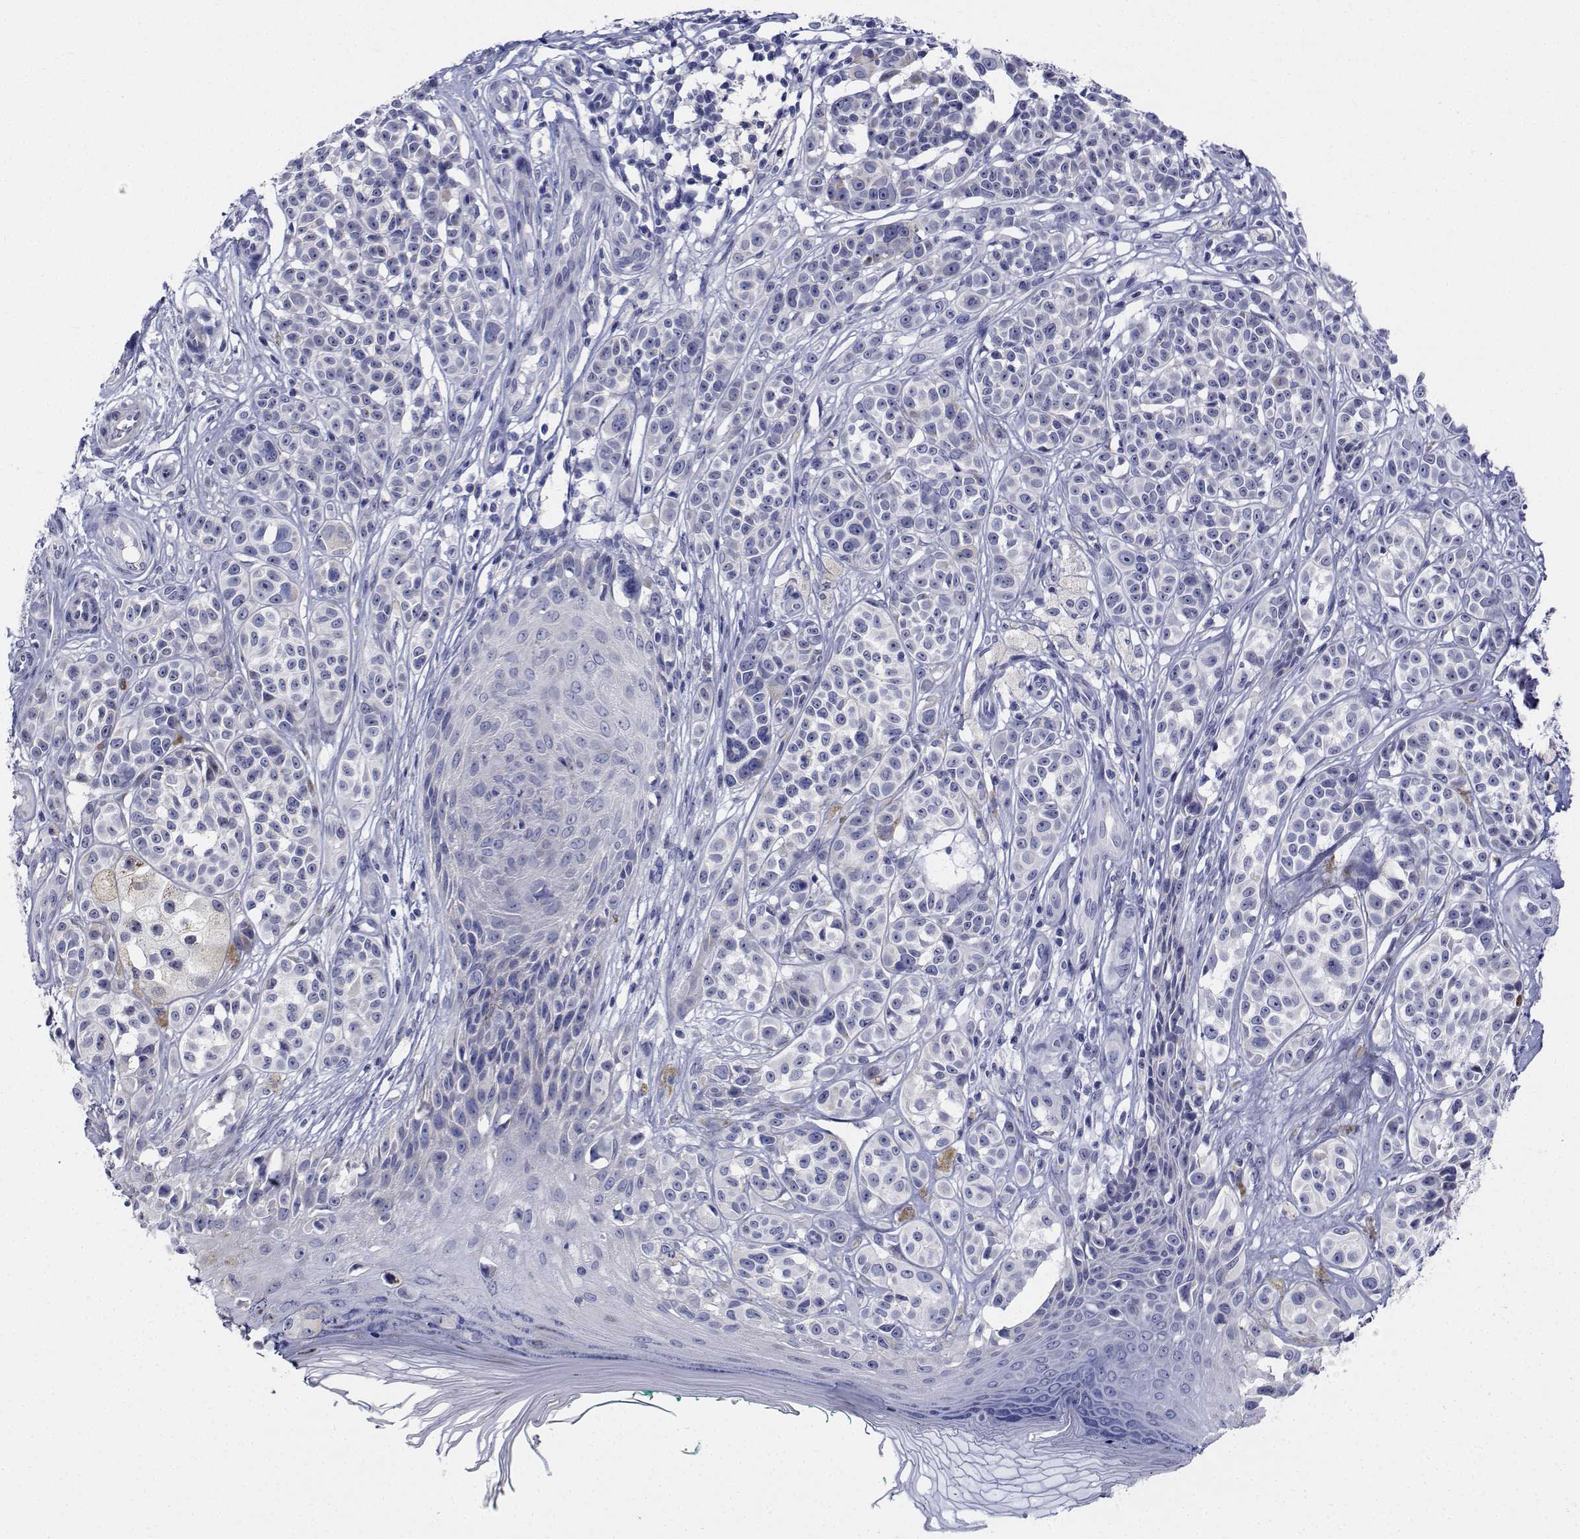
{"staining": {"intensity": "negative", "quantity": "none", "location": "none"}, "tissue": "melanoma", "cell_type": "Tumor cells", "image_type": "cancer", "snomed": [{"axis": "morphology", "description": "Malignant melanoma, NOS"}, {"axis": "topography", "description": "Skin"}], "caption": "Immunohistochemistry image of neoplastic tissue: malignant melanoma stained with DAB reveals no significant protein expression in tumor cells.", "gene": "CDHR3", "patient": {"sex": "female", "age": 90}}